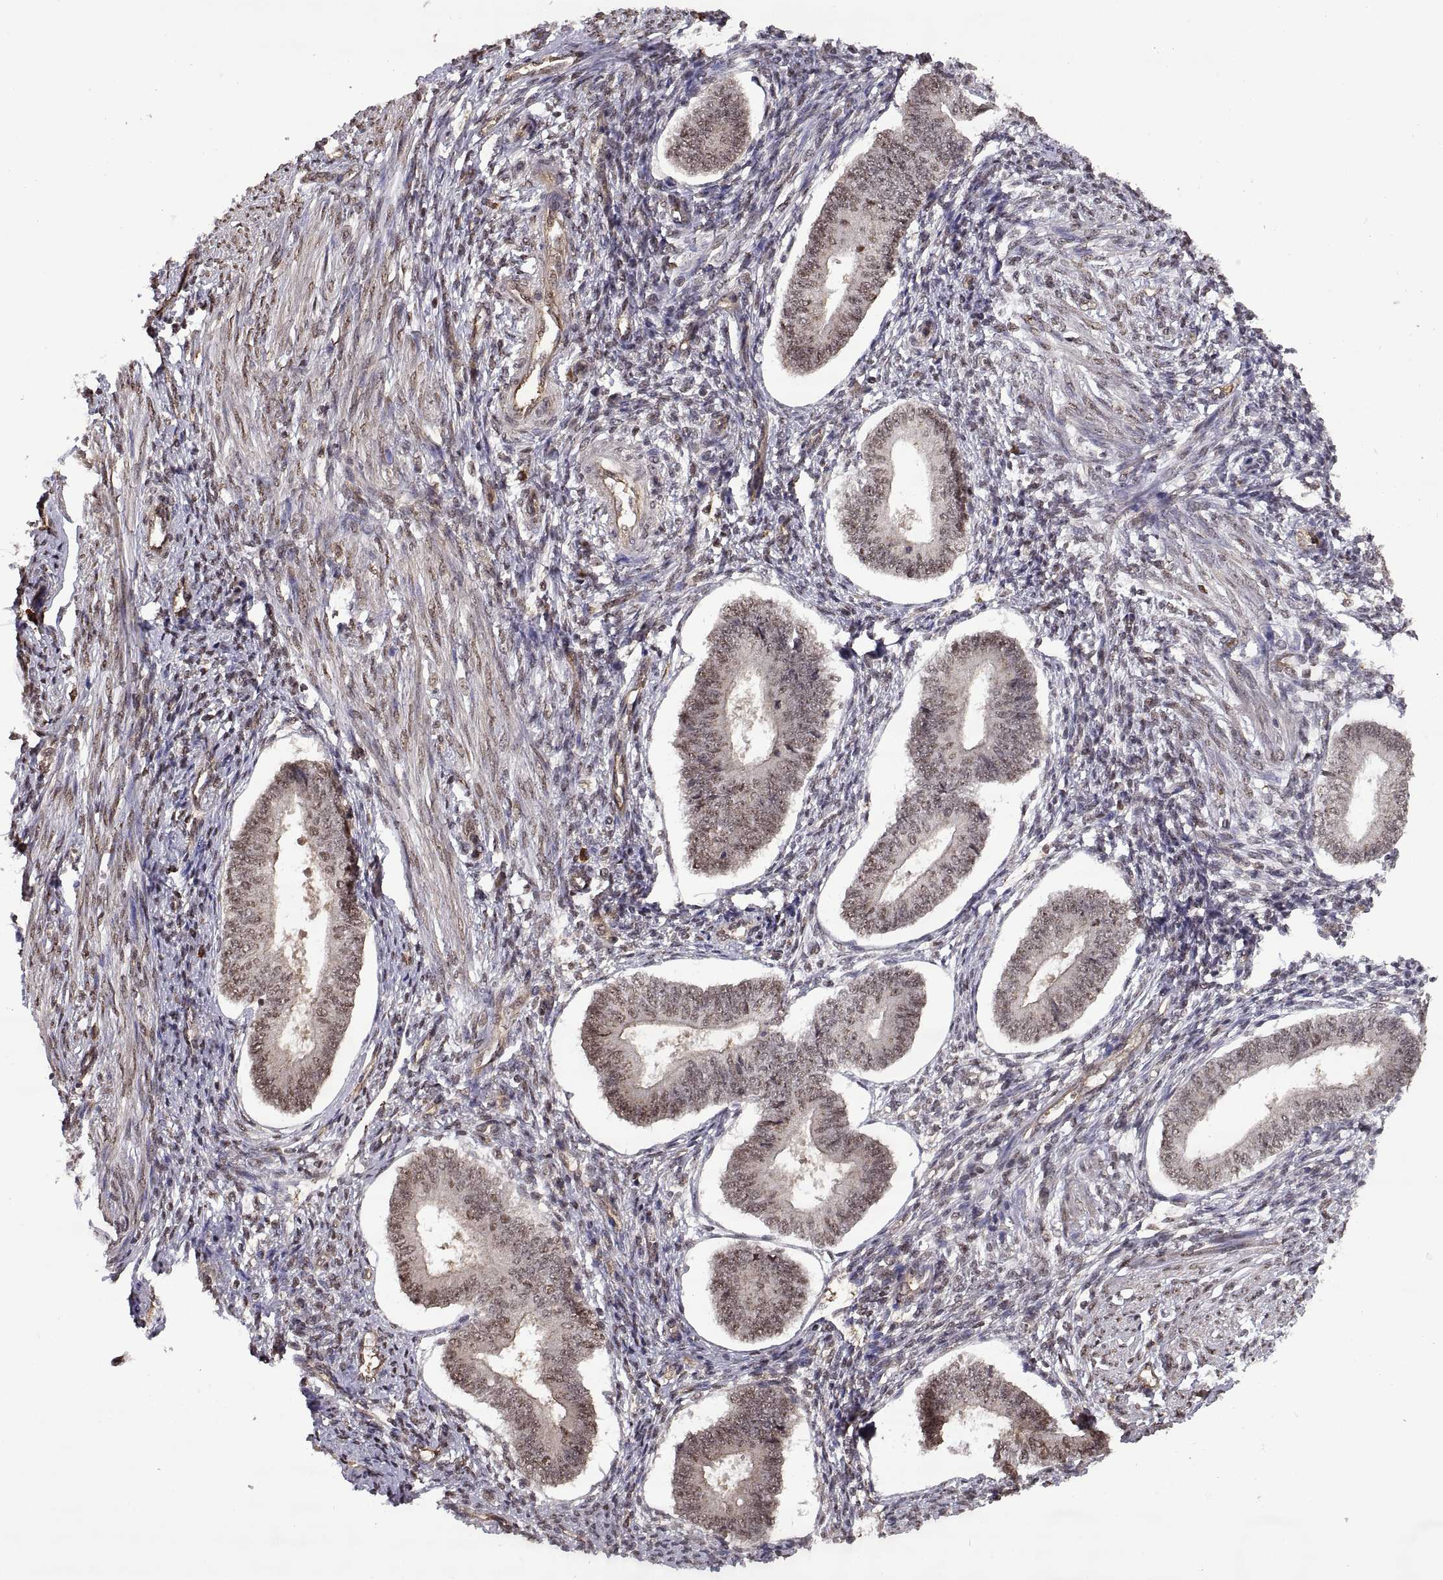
{"staining": {"intensity": "negative", "quantity": "none", "location": "none"}, "tissue": "endometrium", "cell_type": "Cells in endometrial stroma", "image_type": "normal", "snomed": [{"axis": "morphology", "description": "Normal tissue, NOS"}, {"axis": "topography", "description": "Endometrium"}], "caption": "Endometrium was stained to show a protein in brown. There is no significant staining in cells in endometrial stroma. (Immunohistochemistry (ihc), brightfield microscopy, high magnification).", "gene": "ARRB1", "patient": {"sex": "female", "age": 42}}